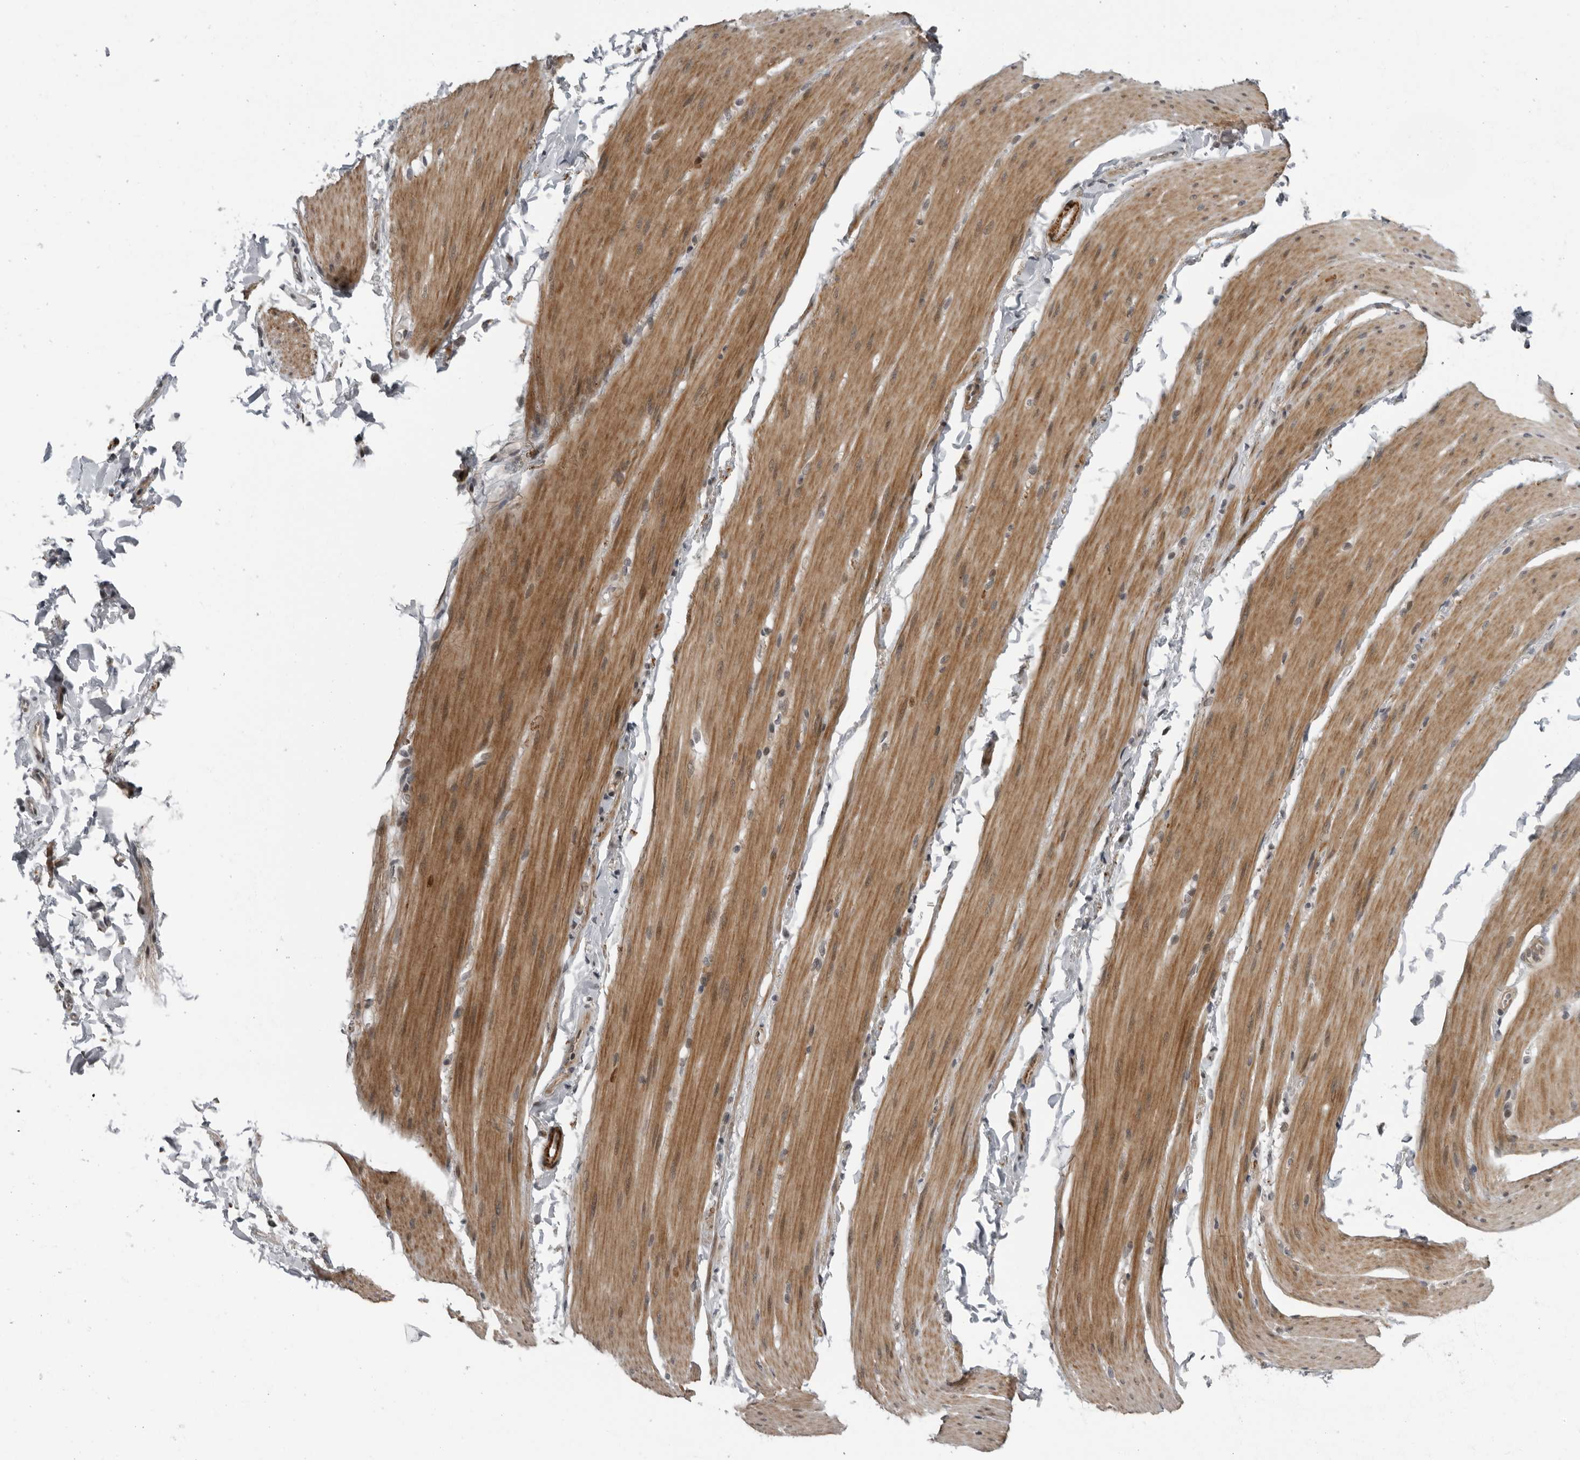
{"staining": {"intensity": "moderate", "quantity": "25%-75%", "location": "cytoplasmic/membranous"}, "tissue": "smooth muscle", "cell_type": "Smooth muscle cells", "image_type": "normal", "snomed": [{"axis": "morphology", "description": "Normal tissue, NOS"}, {"axis": "topography", "description": "Smooth muscle"}, {"axis": "topography", "description": "Small intestine"}], "caption": "The immunohistochemical stain labels moderate cytoplasmic/membranous staining in smooth muscle cells of benign smooth muscle. (IHC, brightfield microscopy, high magnification).", "gene": "ALPK2", "patient": {"sex": "female", "age": 84}}